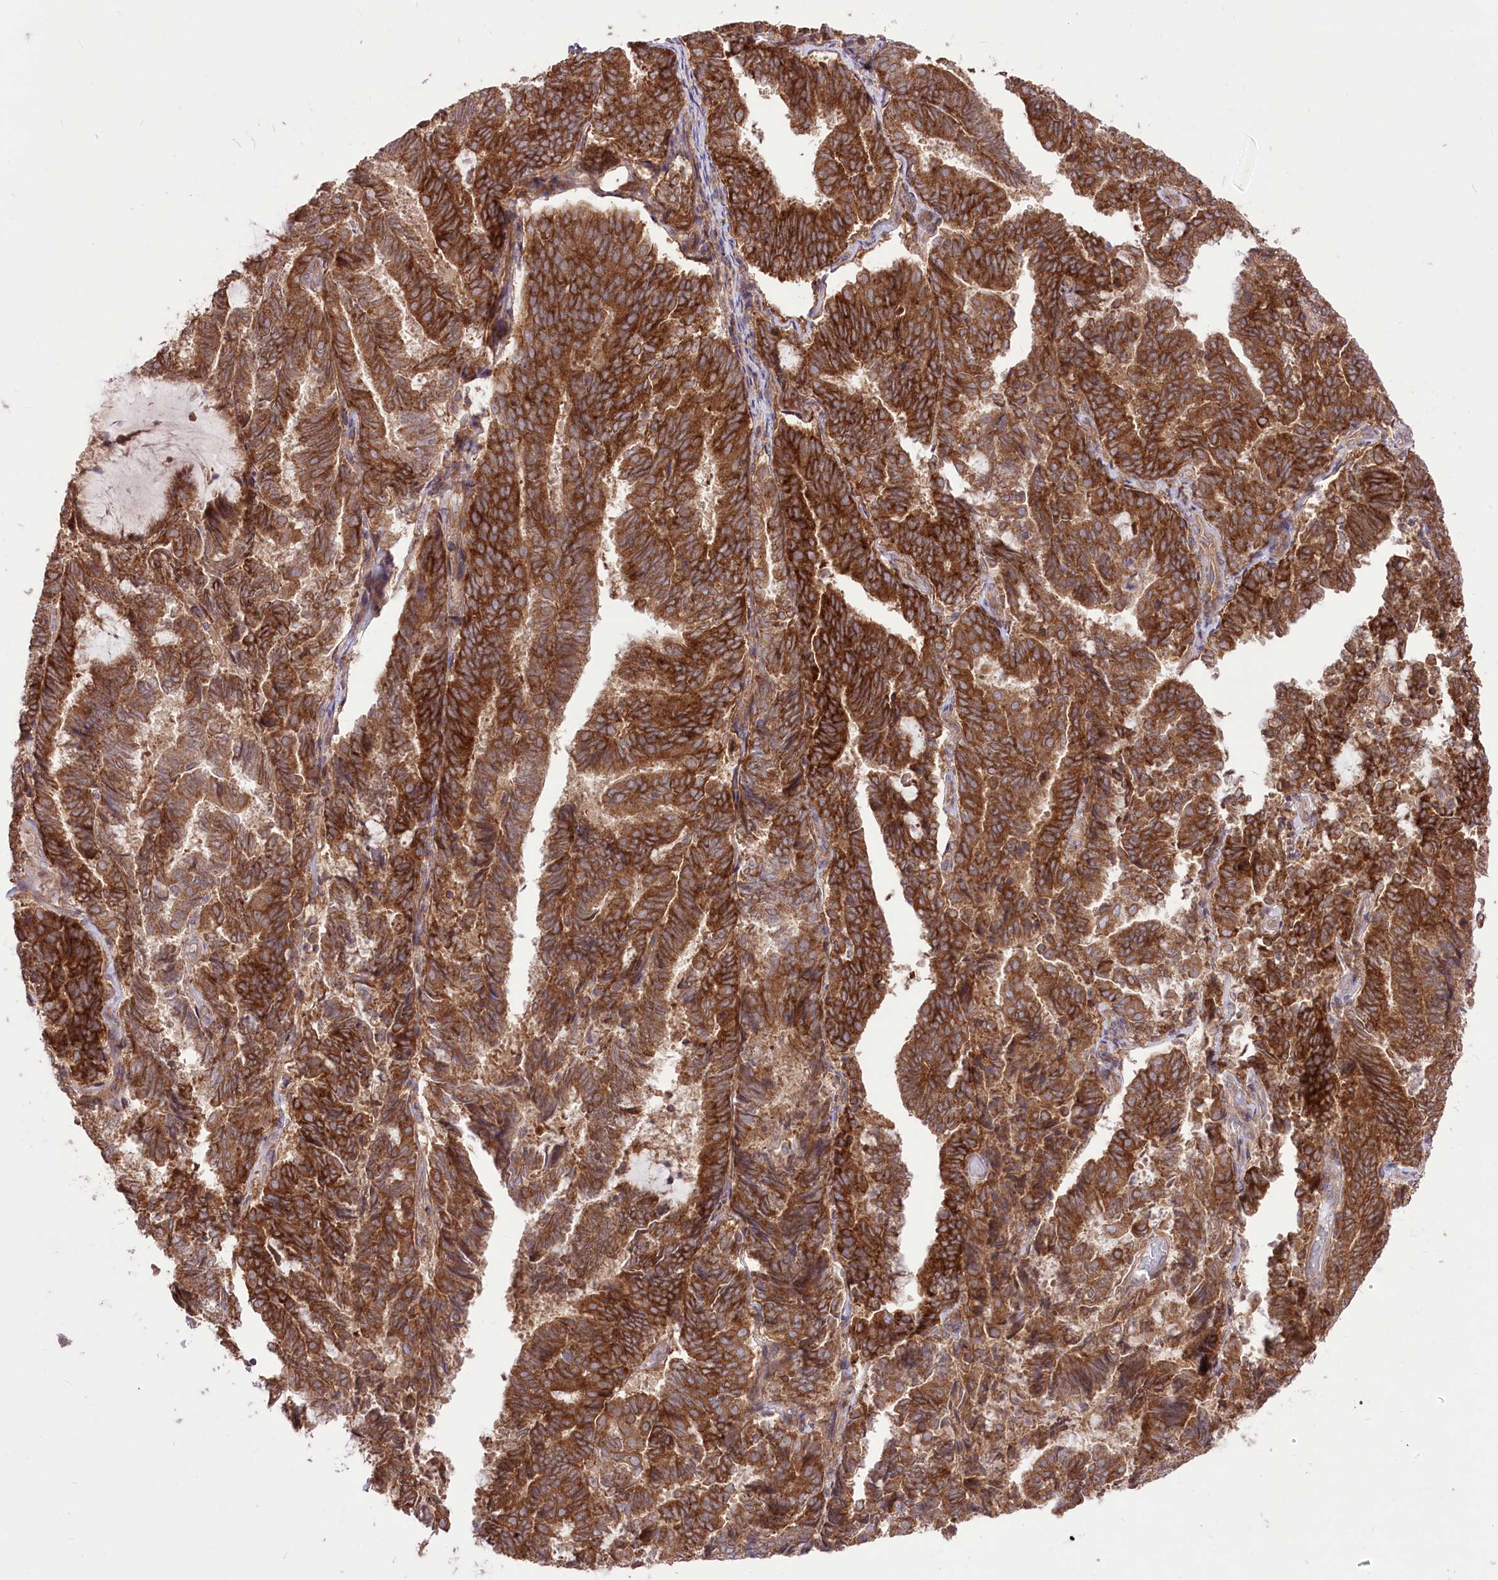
{"staining": {"intensity": "strong", "quantity": ">75%", "location": "cytoplasmic/membranous"}, "tissue": "endometrial cancer", "cell_type": "Tumor cells", "image_type": "cancer", "snomed": [{"axis": "morphology", "description": "Adenocarcinoma, NOS"}, {"axis": "topography", "description": "Endometrium"}], "caption": "IHC photomicrograph of human adenocarcinoma (endometrial) stained for a protein (brown), which reveals high levels of strong cytoplasmic/membranous expression in approximately >75% of tumor cells.", "gene": "XYLB", "patient": {"sex": "female", "age": 80}}